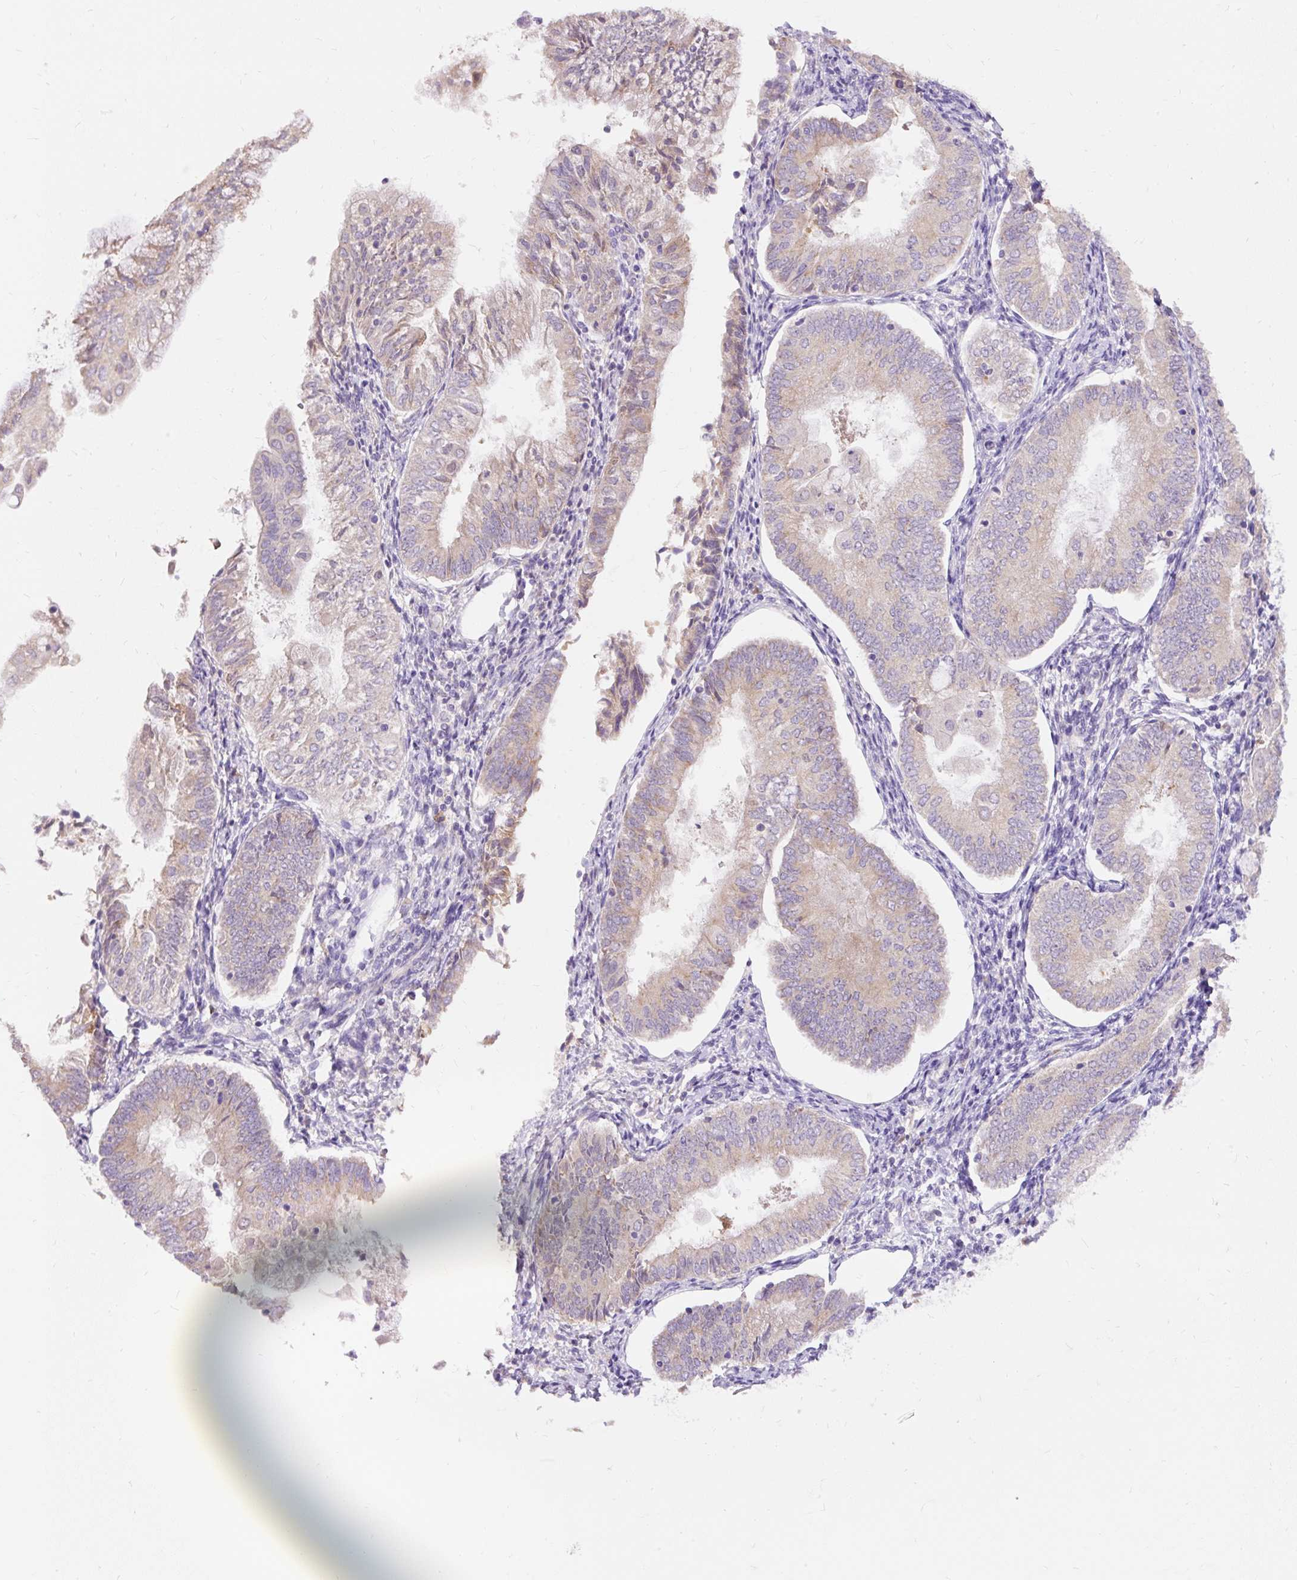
{"staining": {"intensity": "weak", "quantity": "<25%", "location": "cytoplasmic/membranous"}, "tissue": "endometrial cancer", "cell_type": "Tumor cells", "image_type": "cancer", "snomed": [{"axis": "morphology", "description": "Adenocarcinoma, NOS"}, {"axis": "topography", "description": "Endometrium"}], "caption": "This micrograph is of endometrial cancer (adenocarcinoma) stained with immunohistochemistry (IHC) to label a protein in brown with the nuclei are counter-stained blue. There is no staining in tumor cells.", "gene": "SEC63", "patient": {"sex": "female", "age": 55}}